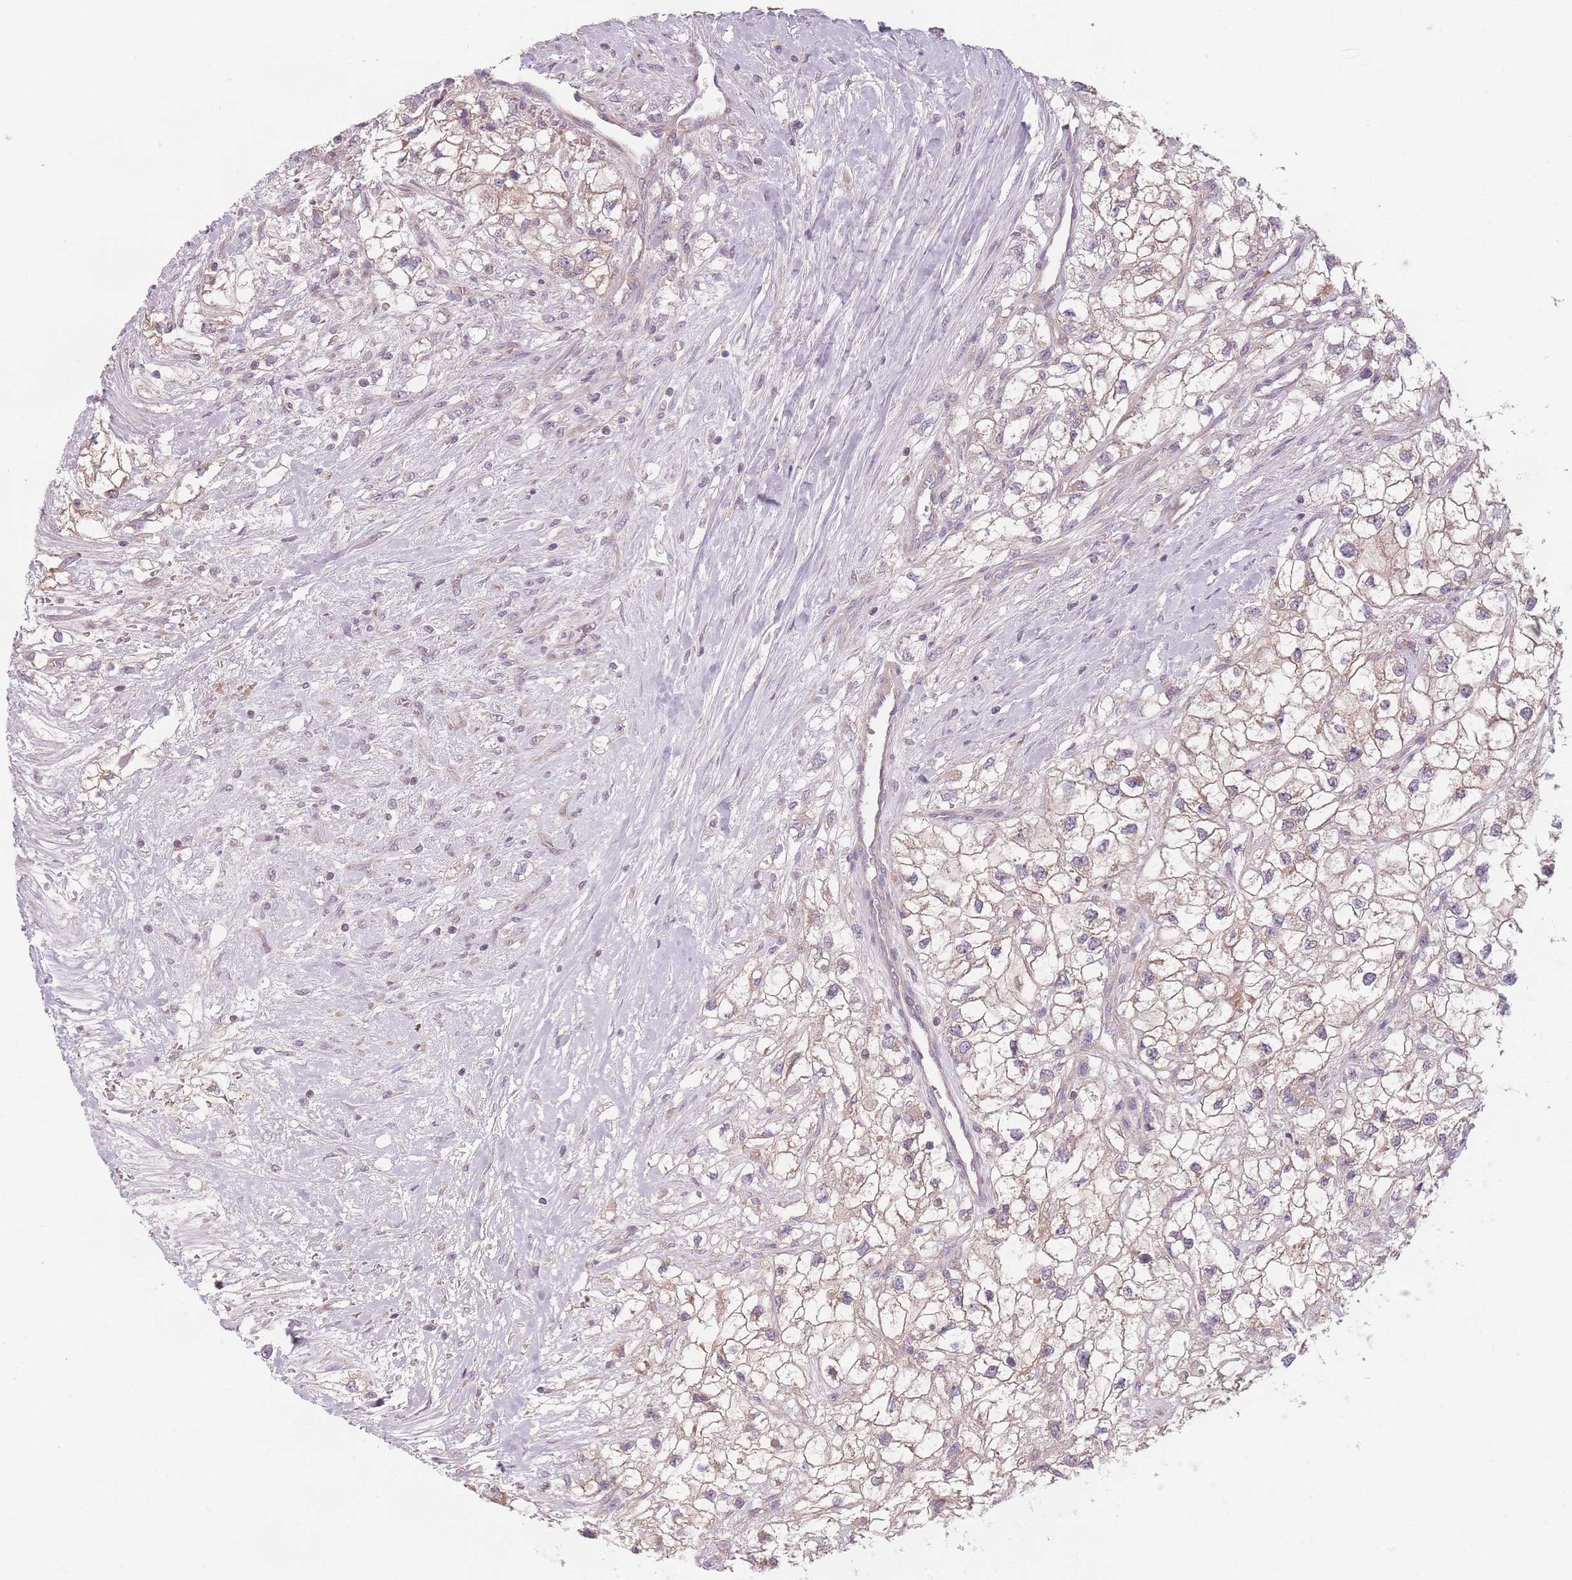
{"staining": {"intensity": "weak", "quantity": "25%-75%", "location": "cytoplasmic/membranous"}, "tissue": "renal cancer", "cell_type": "Tumor cells", "image_type": "cancer", "snomed": [{"axis": "morphology", "description": "Adenocarcinoma, NOS"}, {"axis": "topography", "description": "Kidney"}], "caption": "Renal cancer (adenocarcinoma) tissue demonstrates weak cytoplasmic/membranous staining in about 25%-75% of tumor cells", "gene": "NT5DC2", "patient": {"sex": "male", "age": 59}}